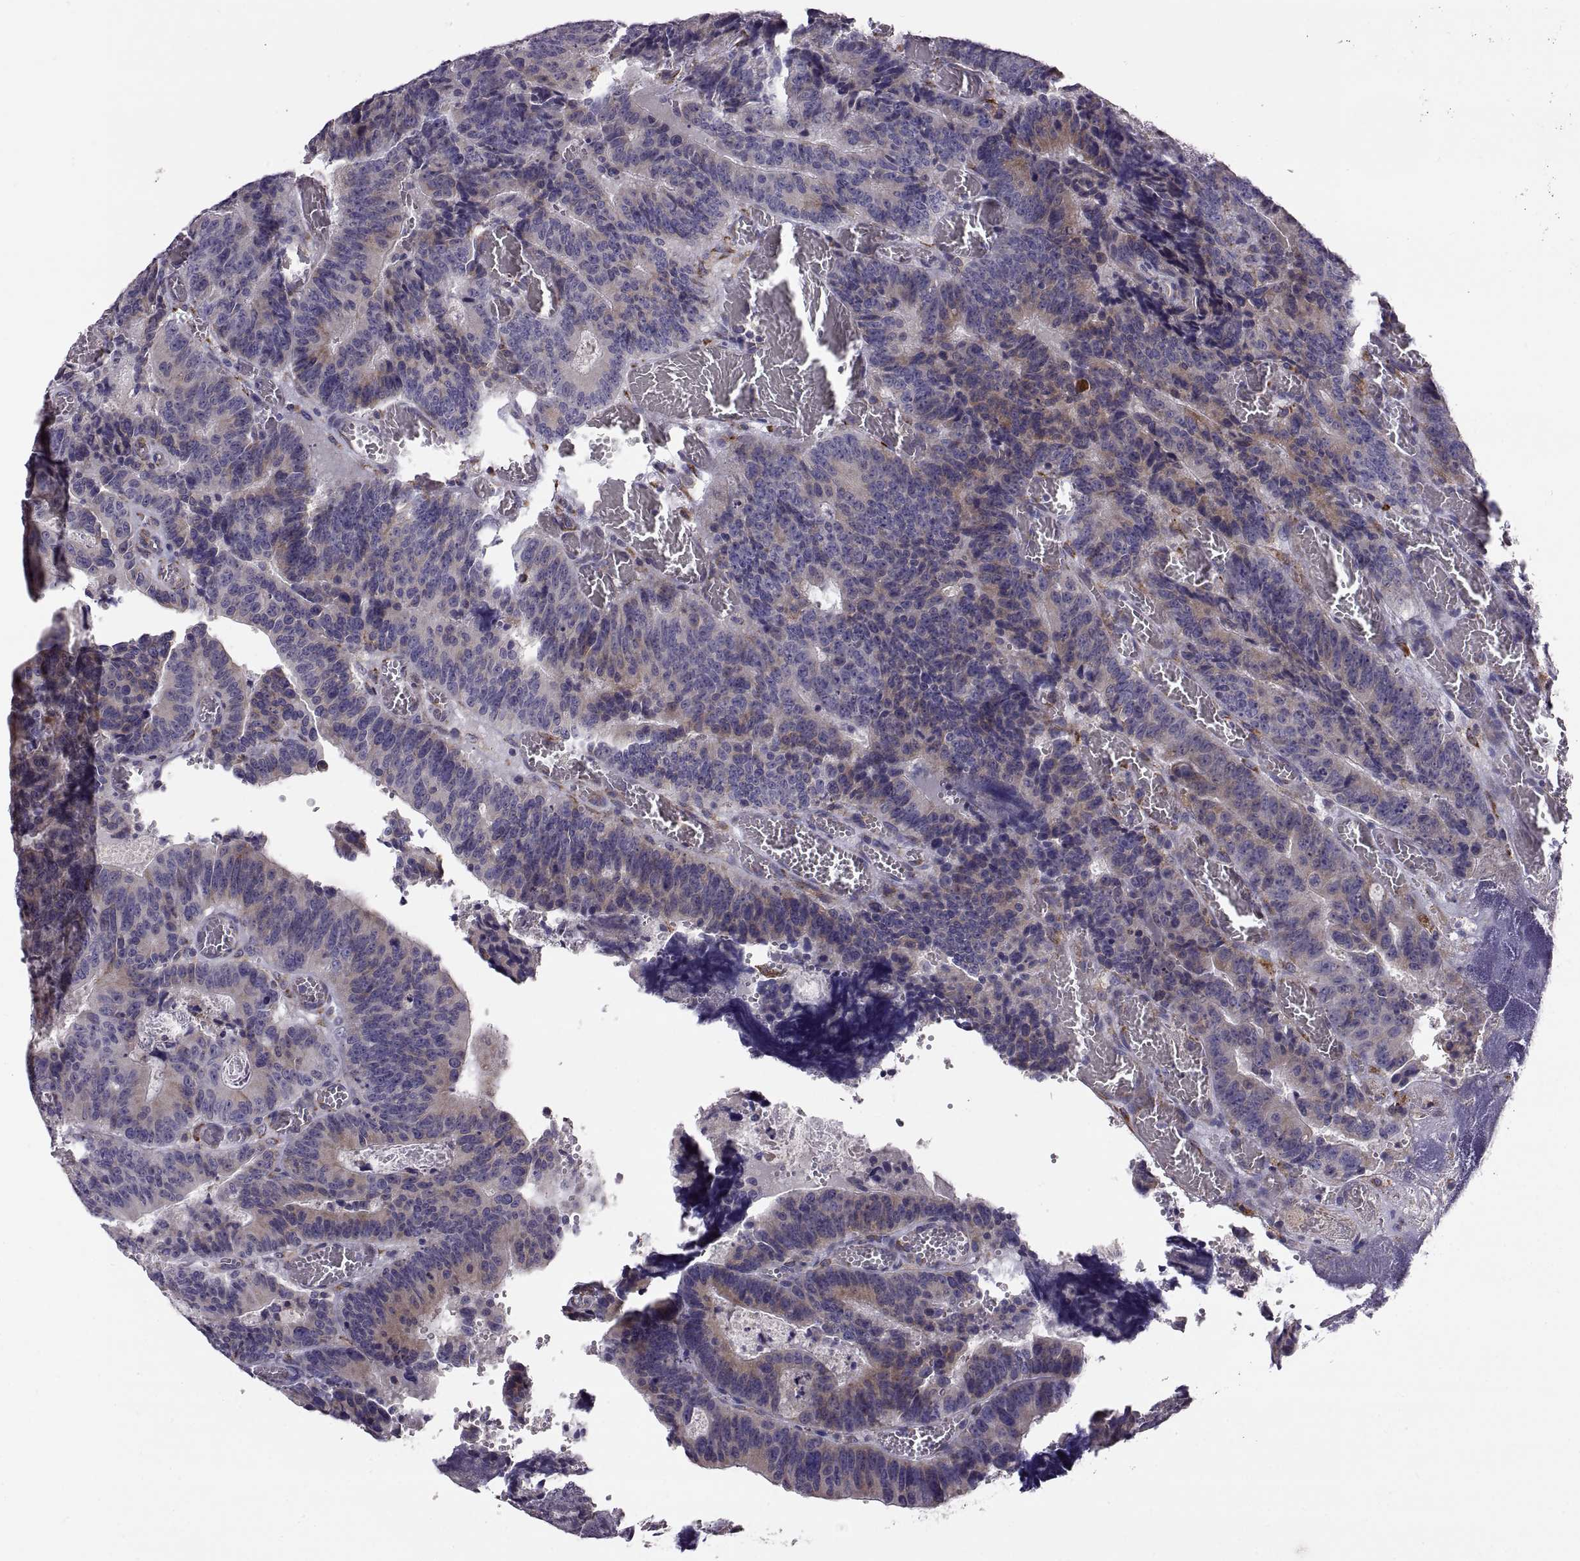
{"staining": {"intensity": "moderate", "quantity": "<25%", "location": "cytoplasmic/membranous"}, "tissue": "colorectal cancer", "cell_type": "Tumor cells", "image_type": "cancer", "snomed": [{"axis": "morphology", "description": "Adenocarcinoma, NOS"}, {"axis": "topography", "description": "Colon"}], "caption": "A micrograph of colorectal cancer stained for a protein shows moderate cytoplasmic/membranous brown staining in tumor cells.", "gene": "PLEKHB2", "patient": {"sex": "female", "age": 82}}